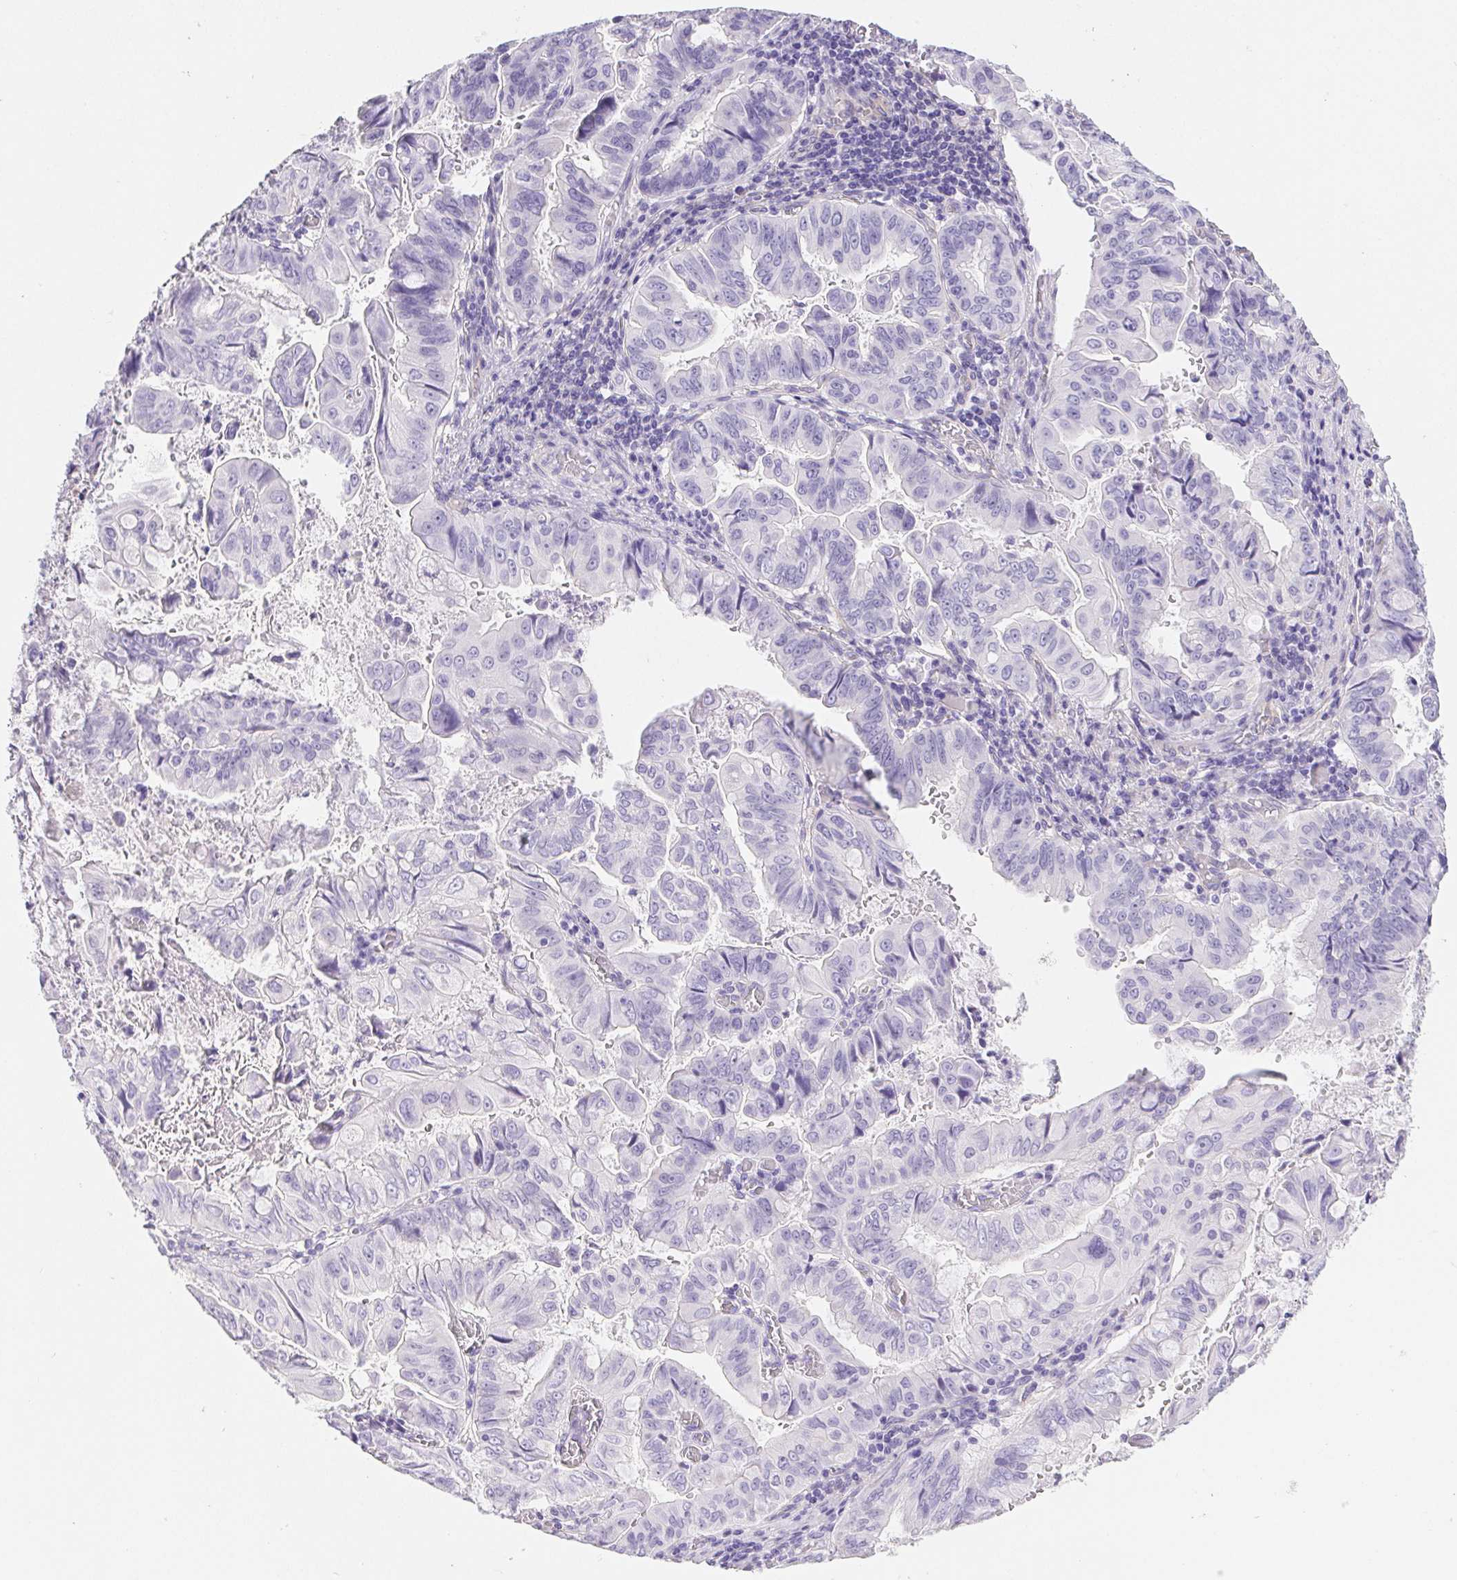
{"staining": {"intensity": "negative", "quantity": "none", "location": "none"}, "tissue": "stomach cancer", "cell_type": "Tumor cells", "image_type": "cancer", "snomed": [{"axis": "morphology", "description": "Adenocarcinoma, NOS"}, {"axis": "topography", "description": "Stomach, upper"}], "caption": "This is an IHC image of human stomach cancer. There is no staining in tumor cells.", "gene": "PNLIP", "patient": {"sex": "male", "age": 80}}